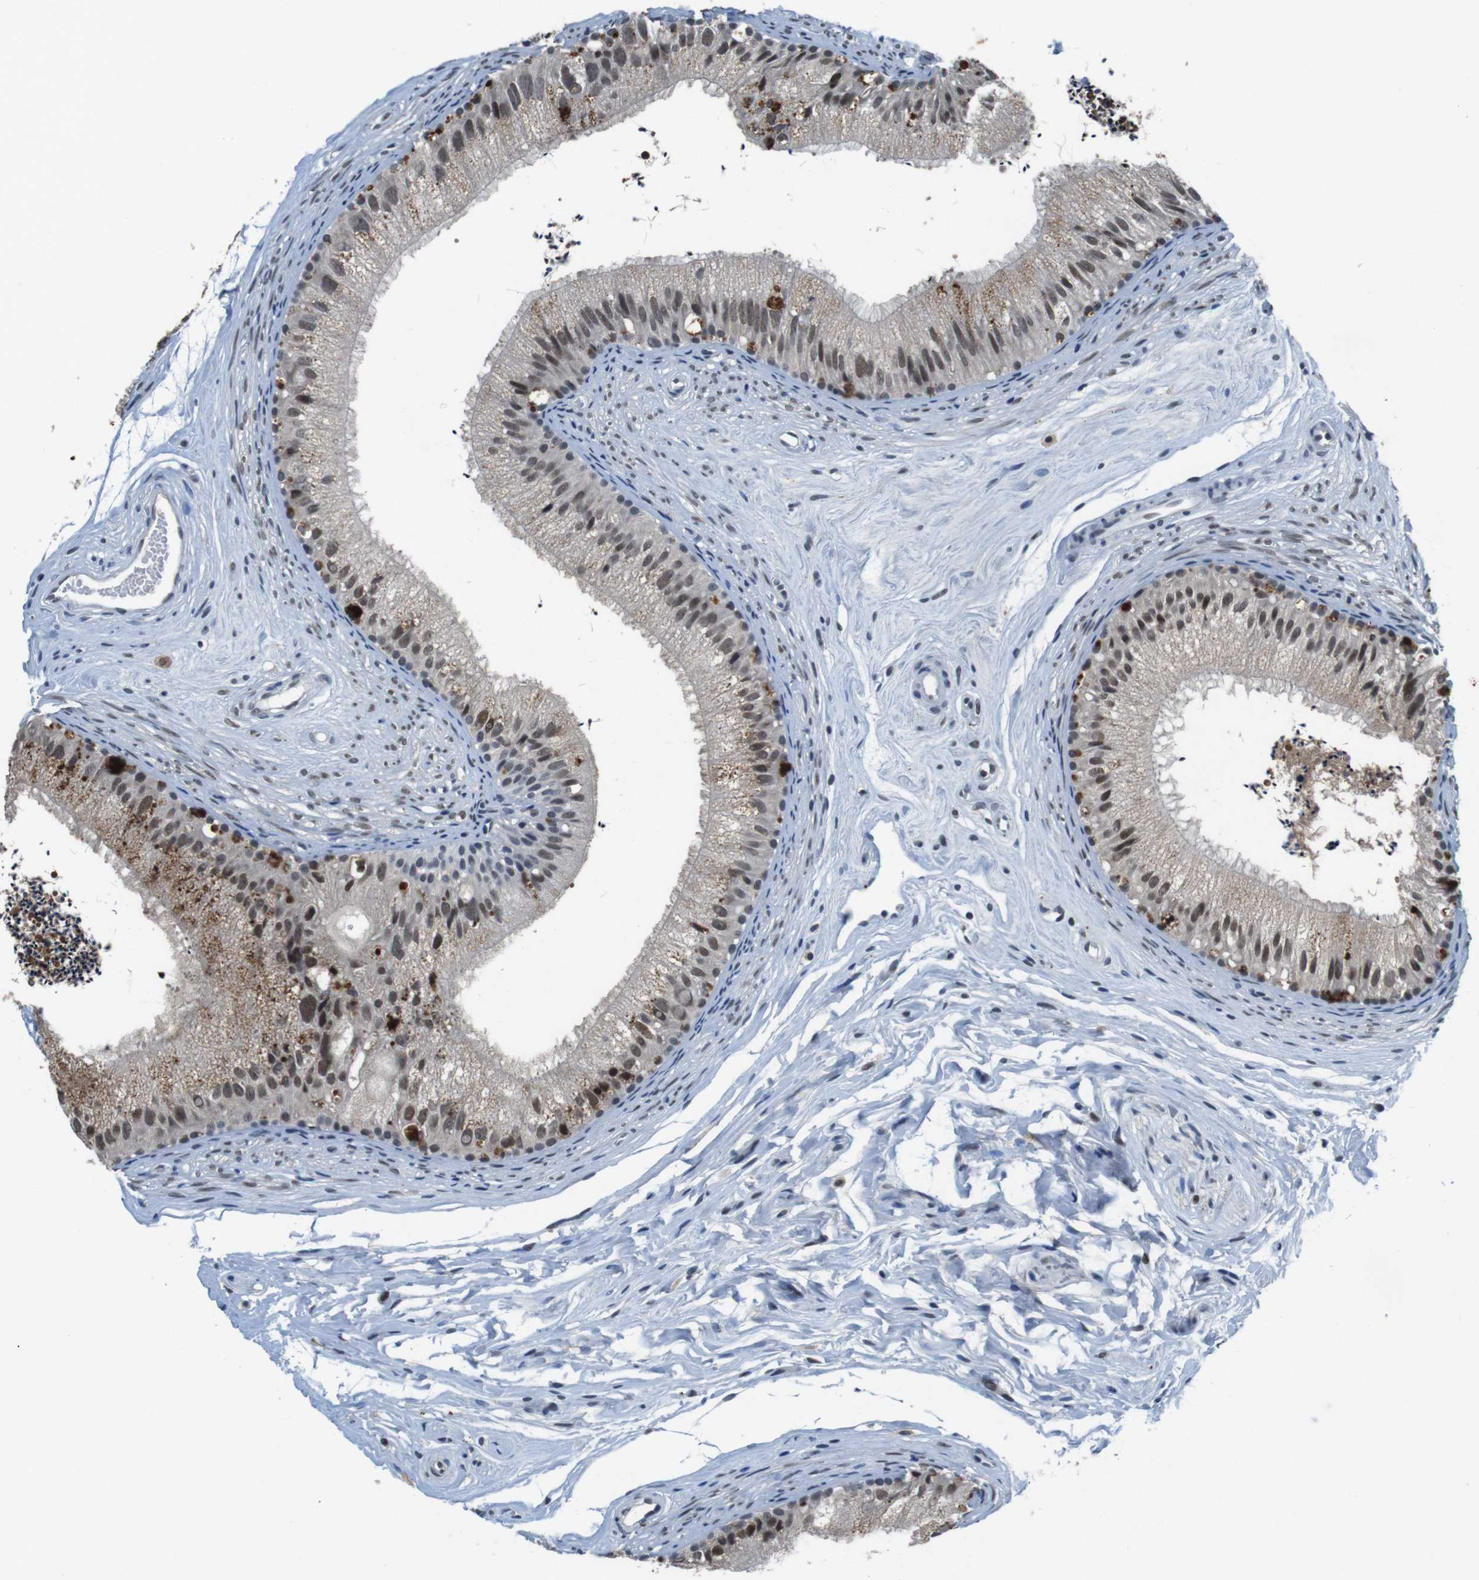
{"staining": {"intensity": "moderate", "quantity": ">75%", "location": "cytoplasmic/membranous,nuclear"}, "tissue": "epididymis", "cell_type": "Glandular cells", "image_type": "normal", "snomed": [{"axis": "morphology", "description": "Normal tissue, NOS"}, {"axis": "topography", "description": "Epididymis"}], "caption": "The histopathology image shows immunohistochemical staining of unremarkable epididymis. There is moderate cytoplasmic/membranous,nuclear staining is present in approximately >75% of glandular cells.", "gene": "USP7", "patient": {"sex": "male", "age": 56}}